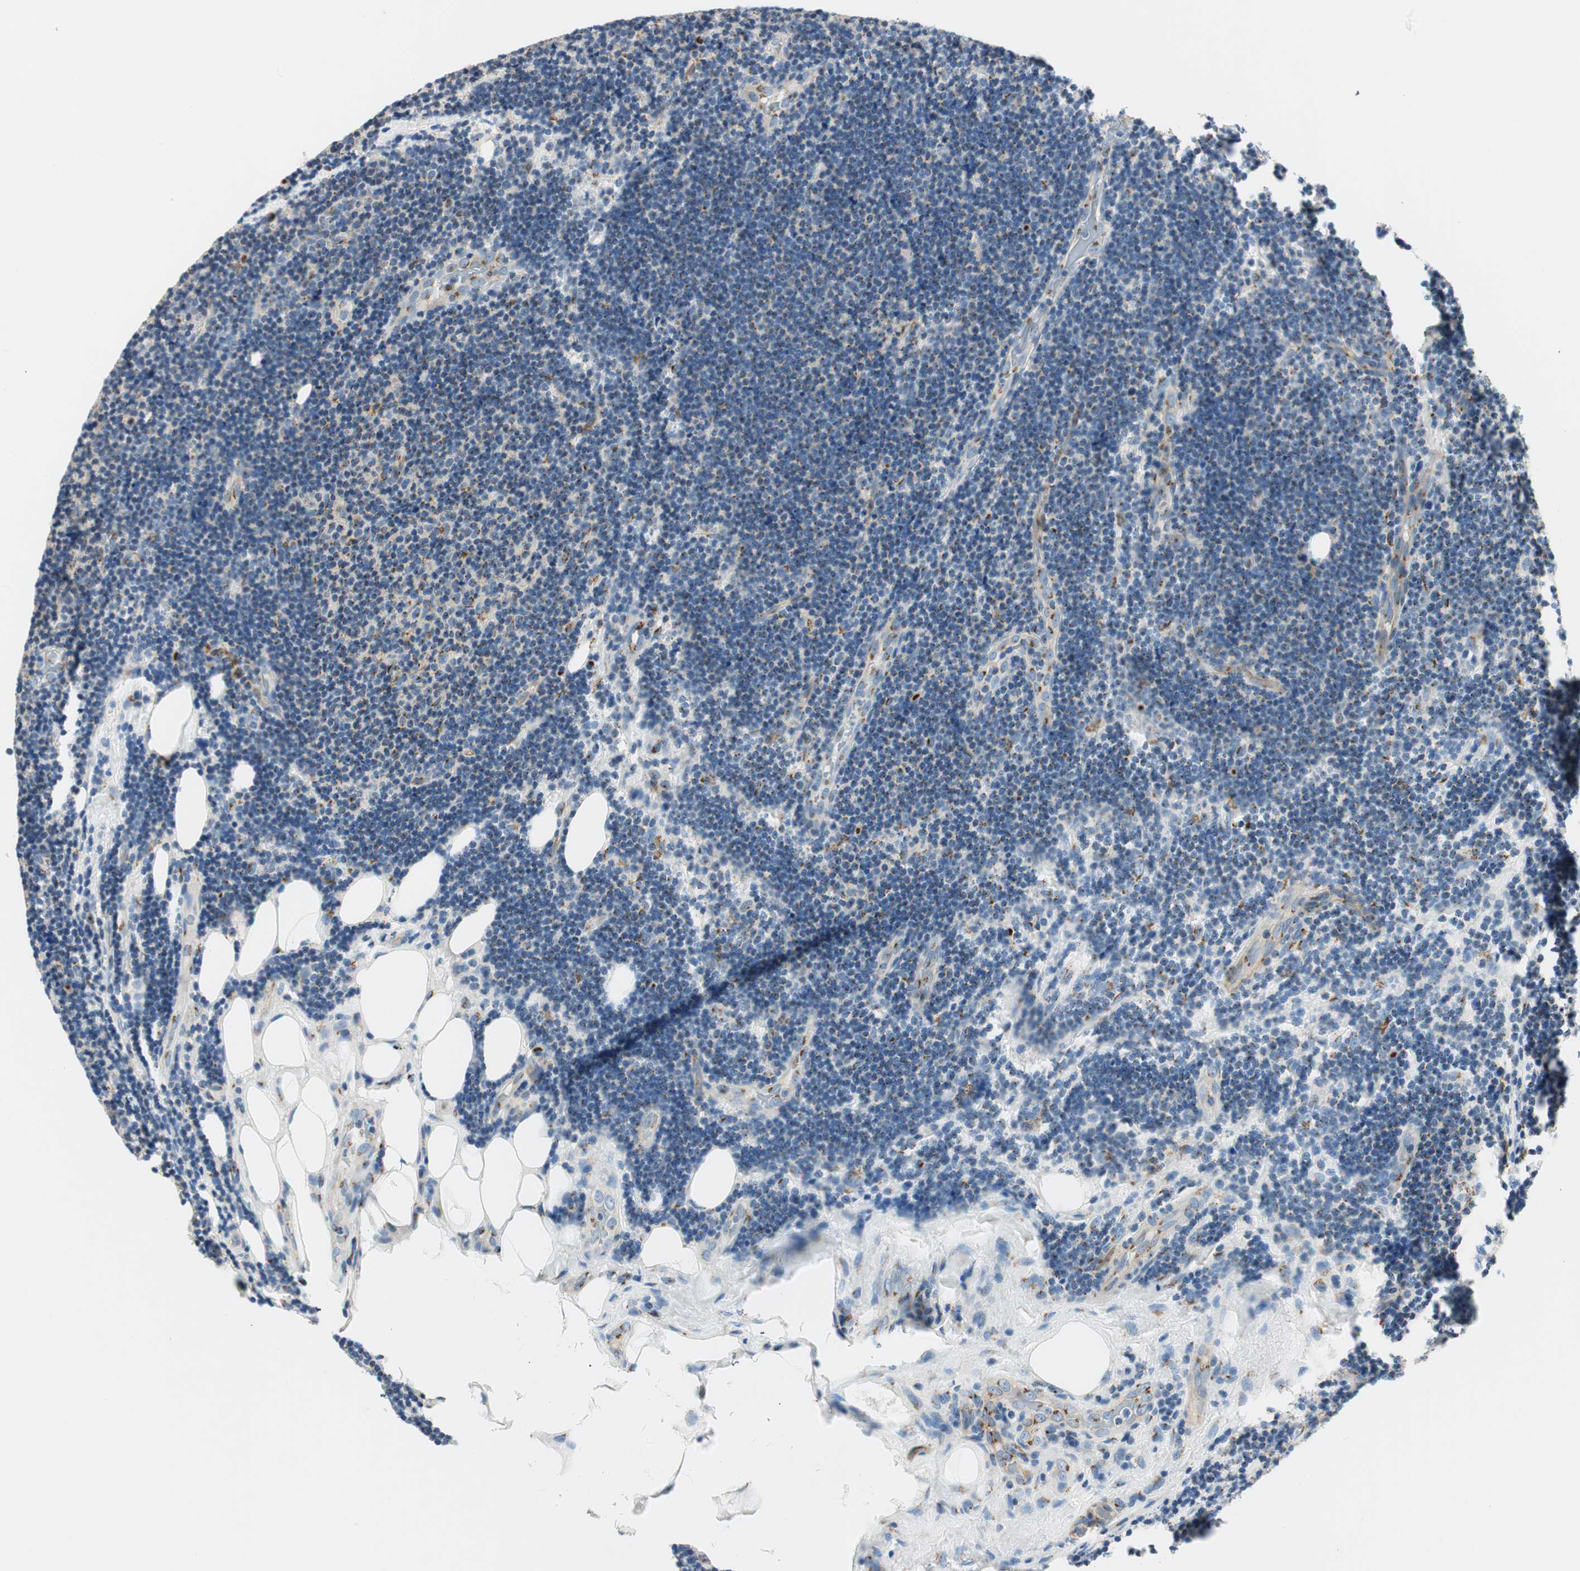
{"staining": {"intensity": "moderate", "quantity": "<25%", "location": "cytoplasmic/membranous"}, "tissue": "lymphoma", "cell_type": "Tumor cells", "image_type": "cancer", "snomed": [{"axis": "morphology", "description": "Malignant lymphoma, non-Hodgkin's type, Low grade"}, {"axis": "topography", "description": "Lymph node"}], "caption": "Lymphoma tissue shows moderate cytoplasmic/membranous expression in approximately <25% of tumor cells, visualized by immunohistochemistry.", "gene": "TMF1", "patient": {"sex": "male", "age": 83}}